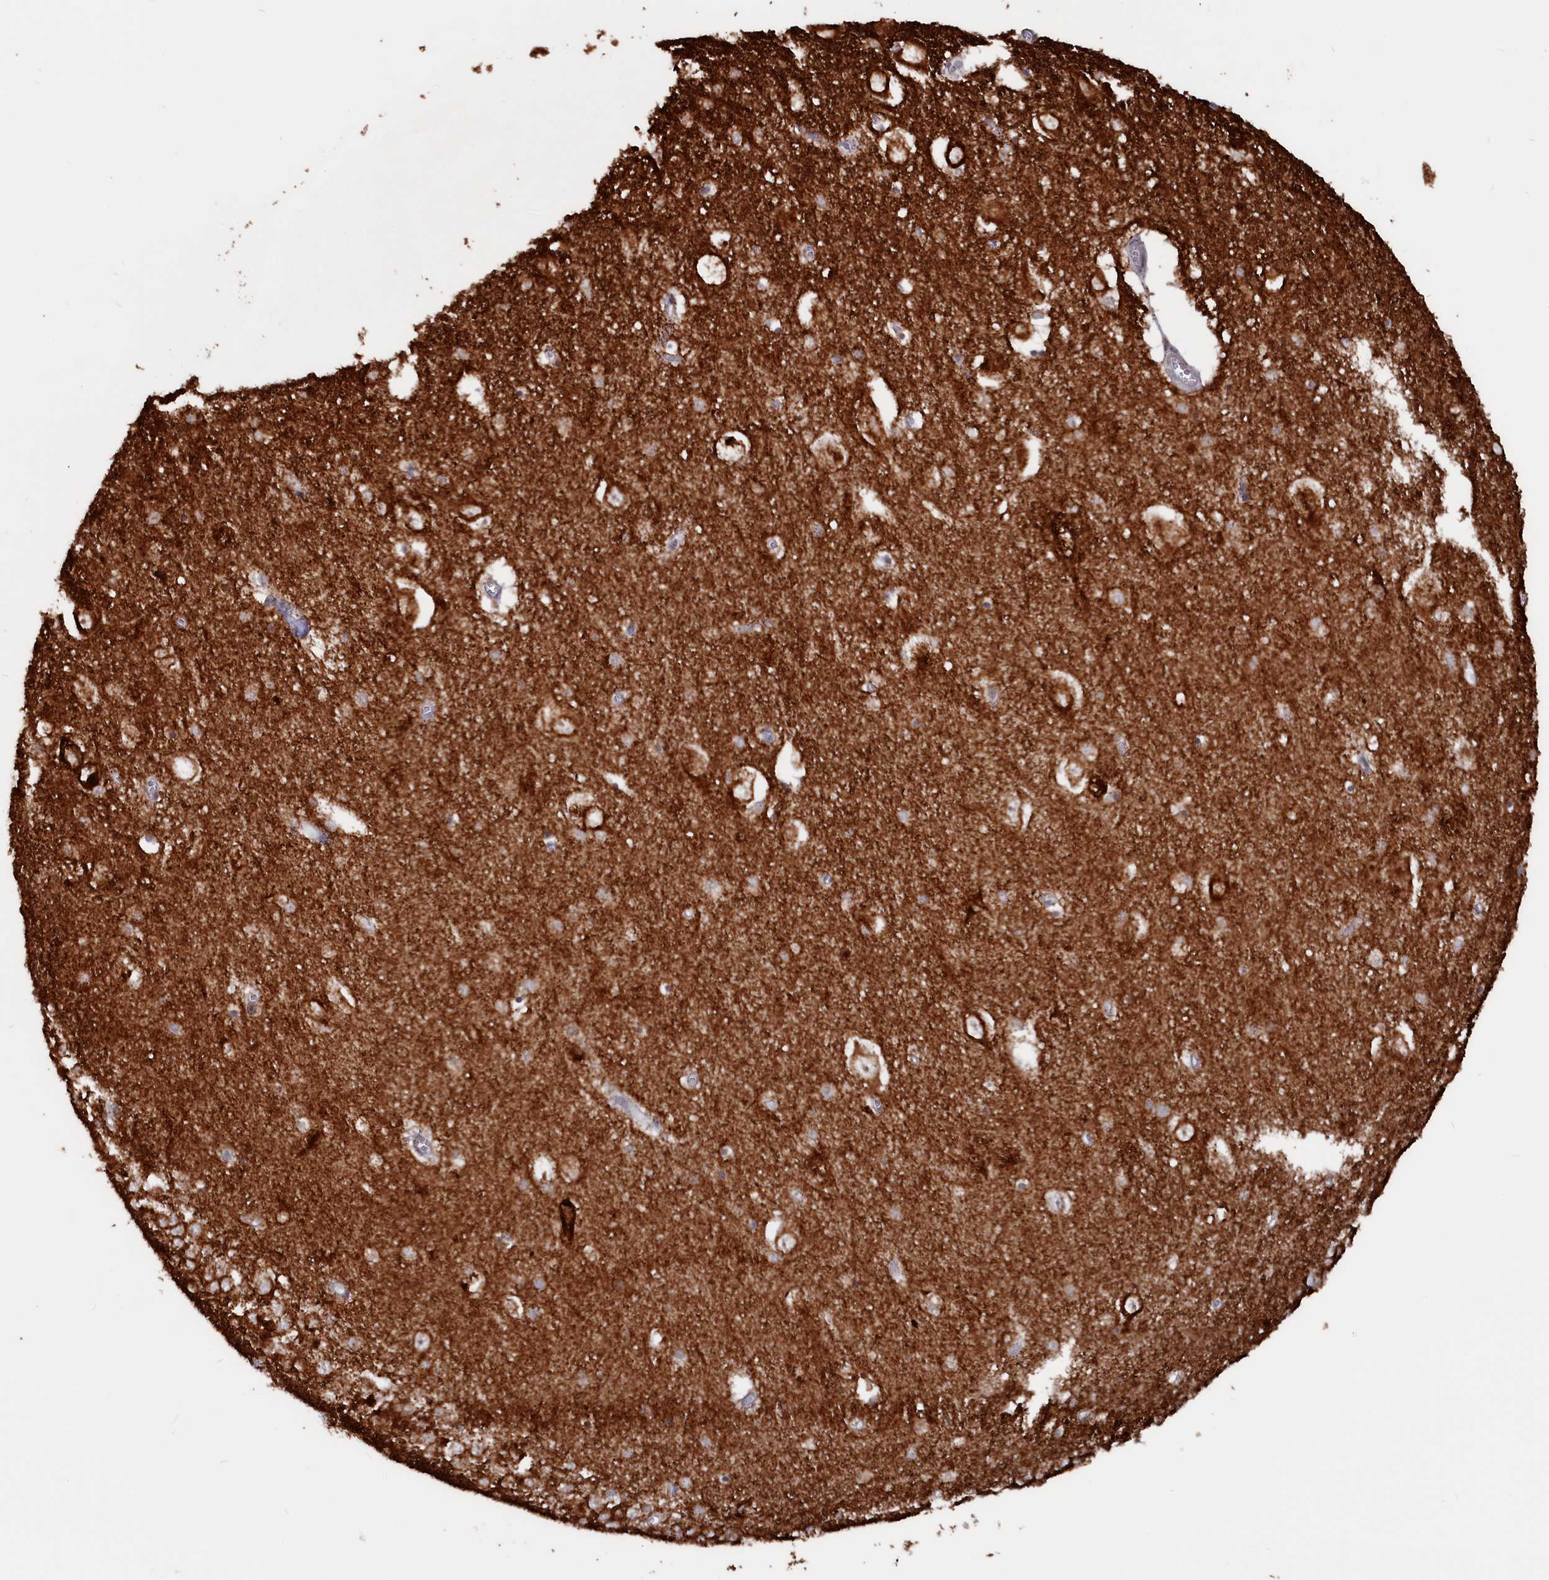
{"staining": {"intensity": "moderate", "quantity": "<25%", "location": "cytoplasmic/membranous"}, "tissue": "hippocampus", "cell_type": "Glial cells", "image_type": "normal", "snomed": [{"axis": "morphology", "description": "Normal tissue, NOS"}, {"axis": "topography", "description": "Hippocampus"}], "caption": "Brown immunohistochemical staining in benign hippocampus exhibits moderate cytoplasmic/membranous positivity in approximately <25% of glial cells.", "gene": "CEND1", "patient": {"sex": "female", "age": 64}}